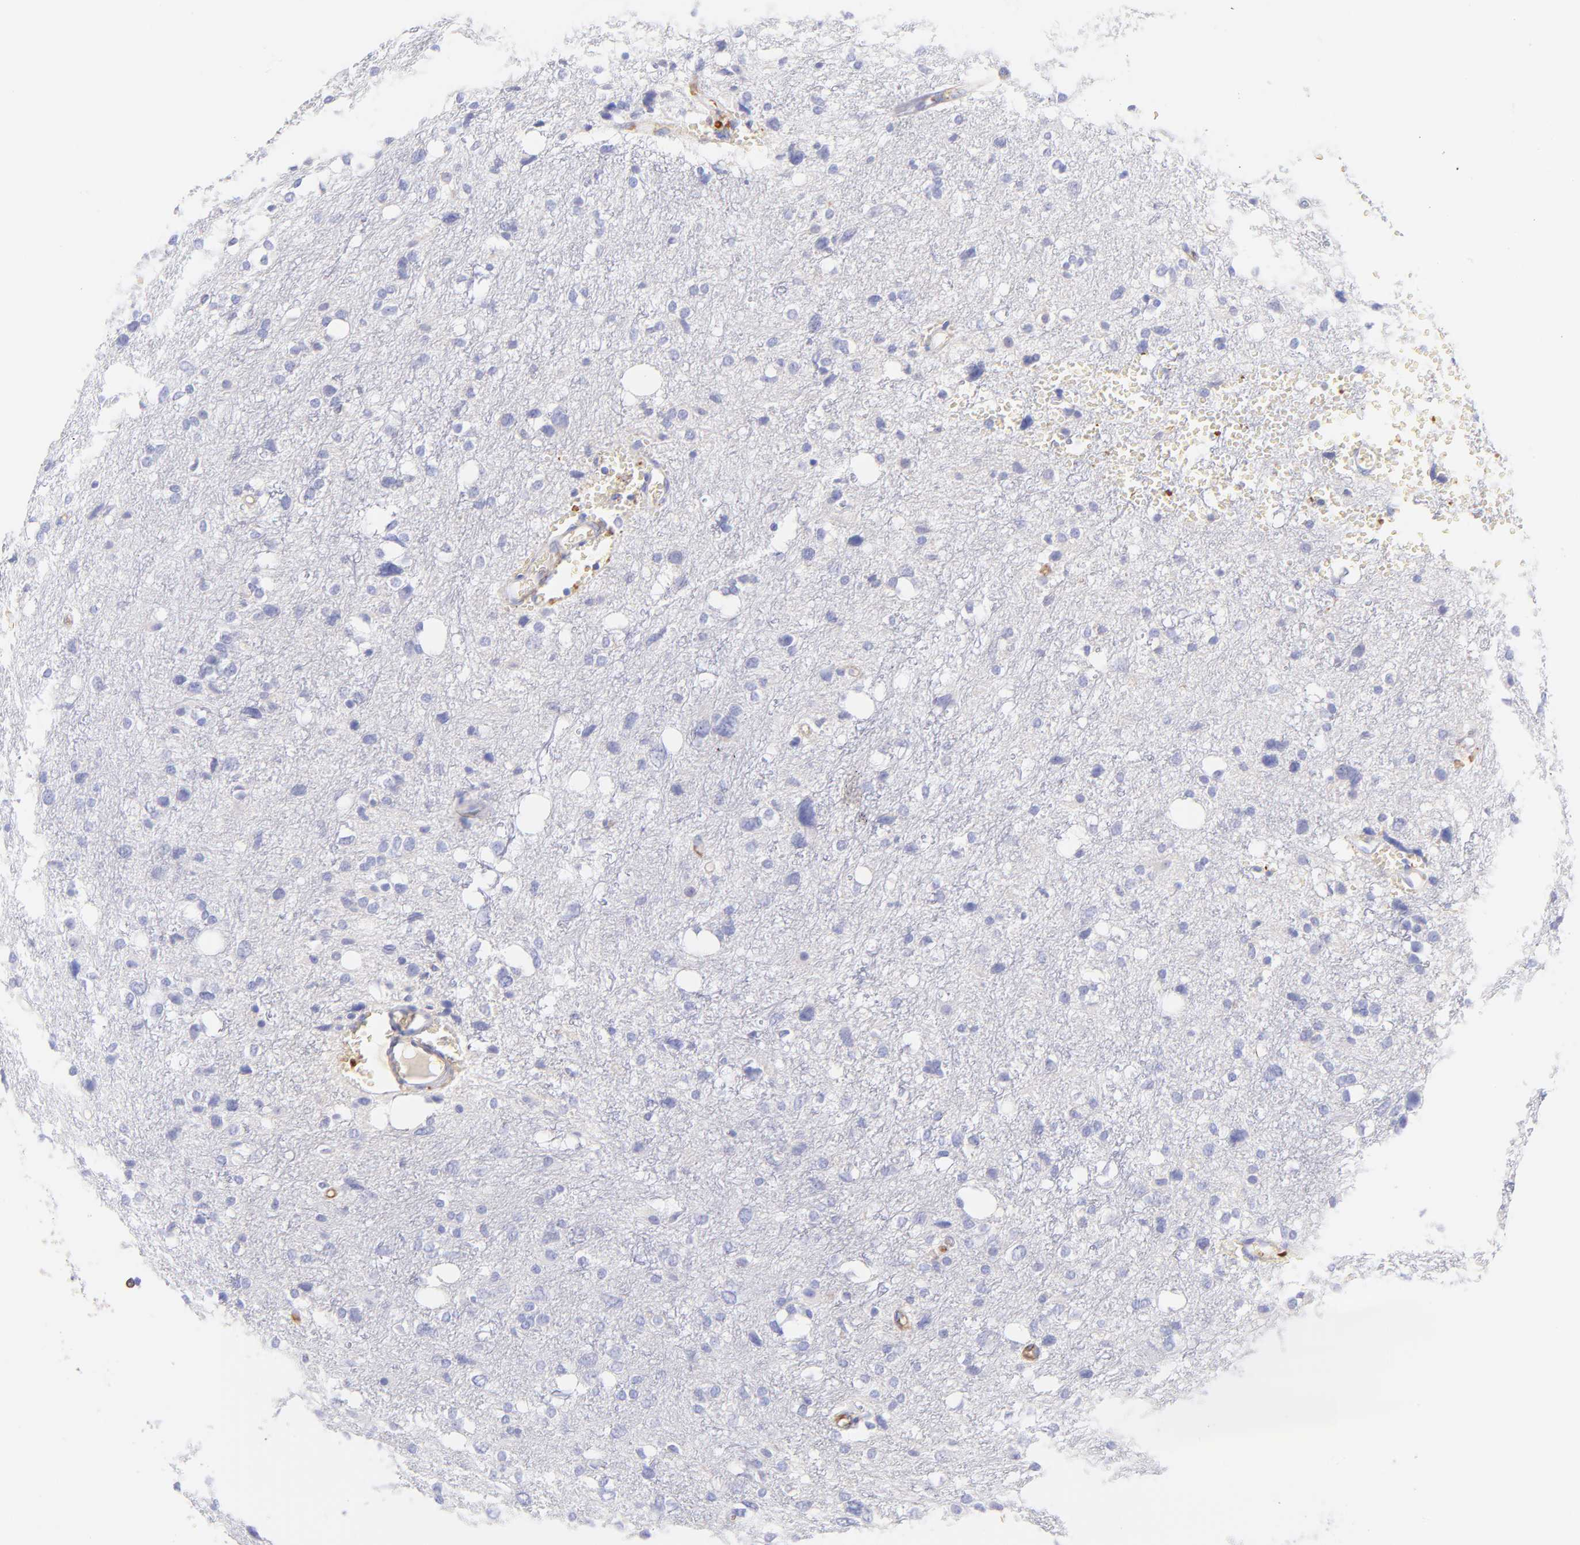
{"staining": {"intensity": "negative", "quantity": "none", "location": "none"}, "tissue": "glioma", "cell_type": "Tumor cells", "image_type": "cancer", "snomed": [{"axis": "morphology", "description": "Glioma, malignant, High grade"}, {"axis": "topography", "description": "Brain"}], "caption": "Photomicrograph shows no protein positivity in tumor cells of glioma tissue. Brightfield microscopy of immunohistochemistry stained with DAB (brown) and hematoxylin (blue), captured at high magnification.", "gene": "FRMPD3", "patient": {"sex": "female", "age": 59}}